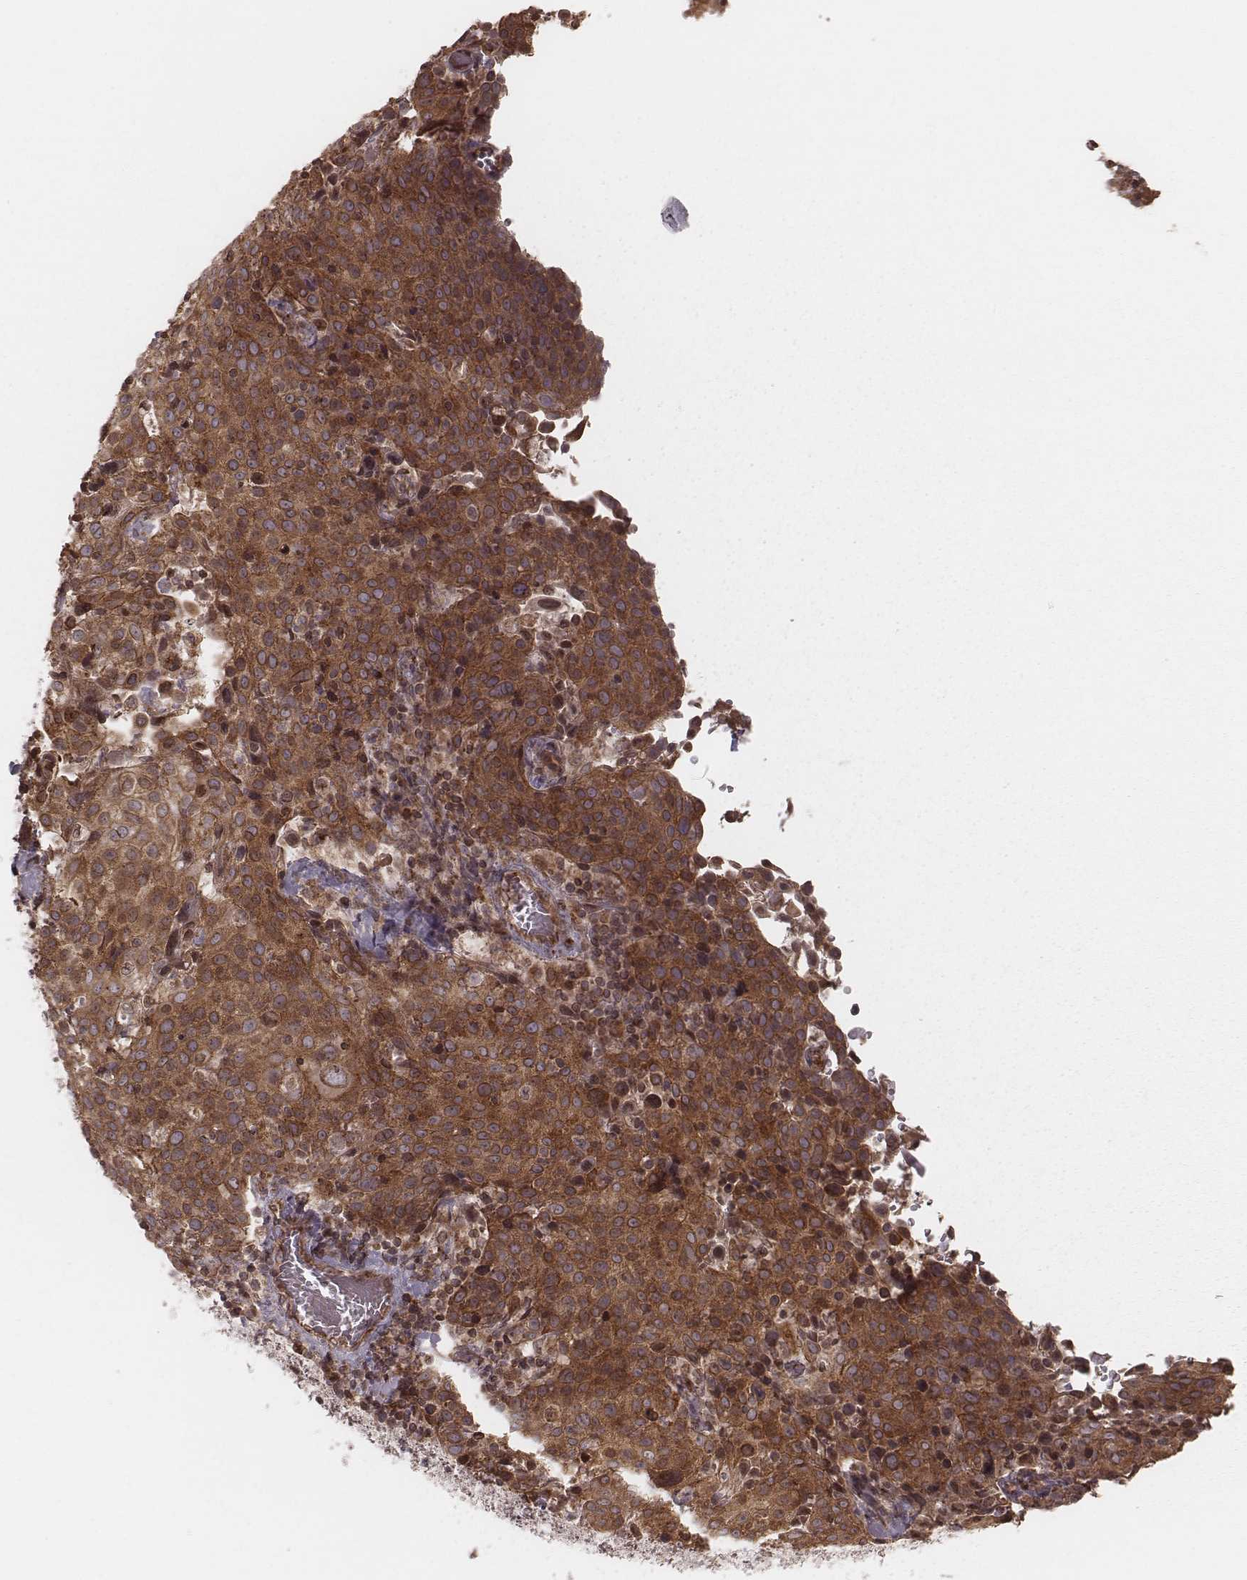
{"staining": {"intensity": "strong", "quantity": ">75%", "location": "cytoplasmic/membranous"}, "tissue": "cervical cancer", "cell_type": "Tumor cells", "image_type": "cancer", "snomed": [{"axis": "morphology", "description": "Squamous cell carcinoma, NOS"}, {"axis": "topography", "description": "Cervix"}], "caption": "An IHC photomicrograph of neoplastic tissue is shown. Protein staining in brown labels strong cytoplasmic/membranous positivity in squamous cell carcinoma (cervical) within tumor cells.", "gene": "MYO19", "patient": {"sex": "female", "age": 61}}